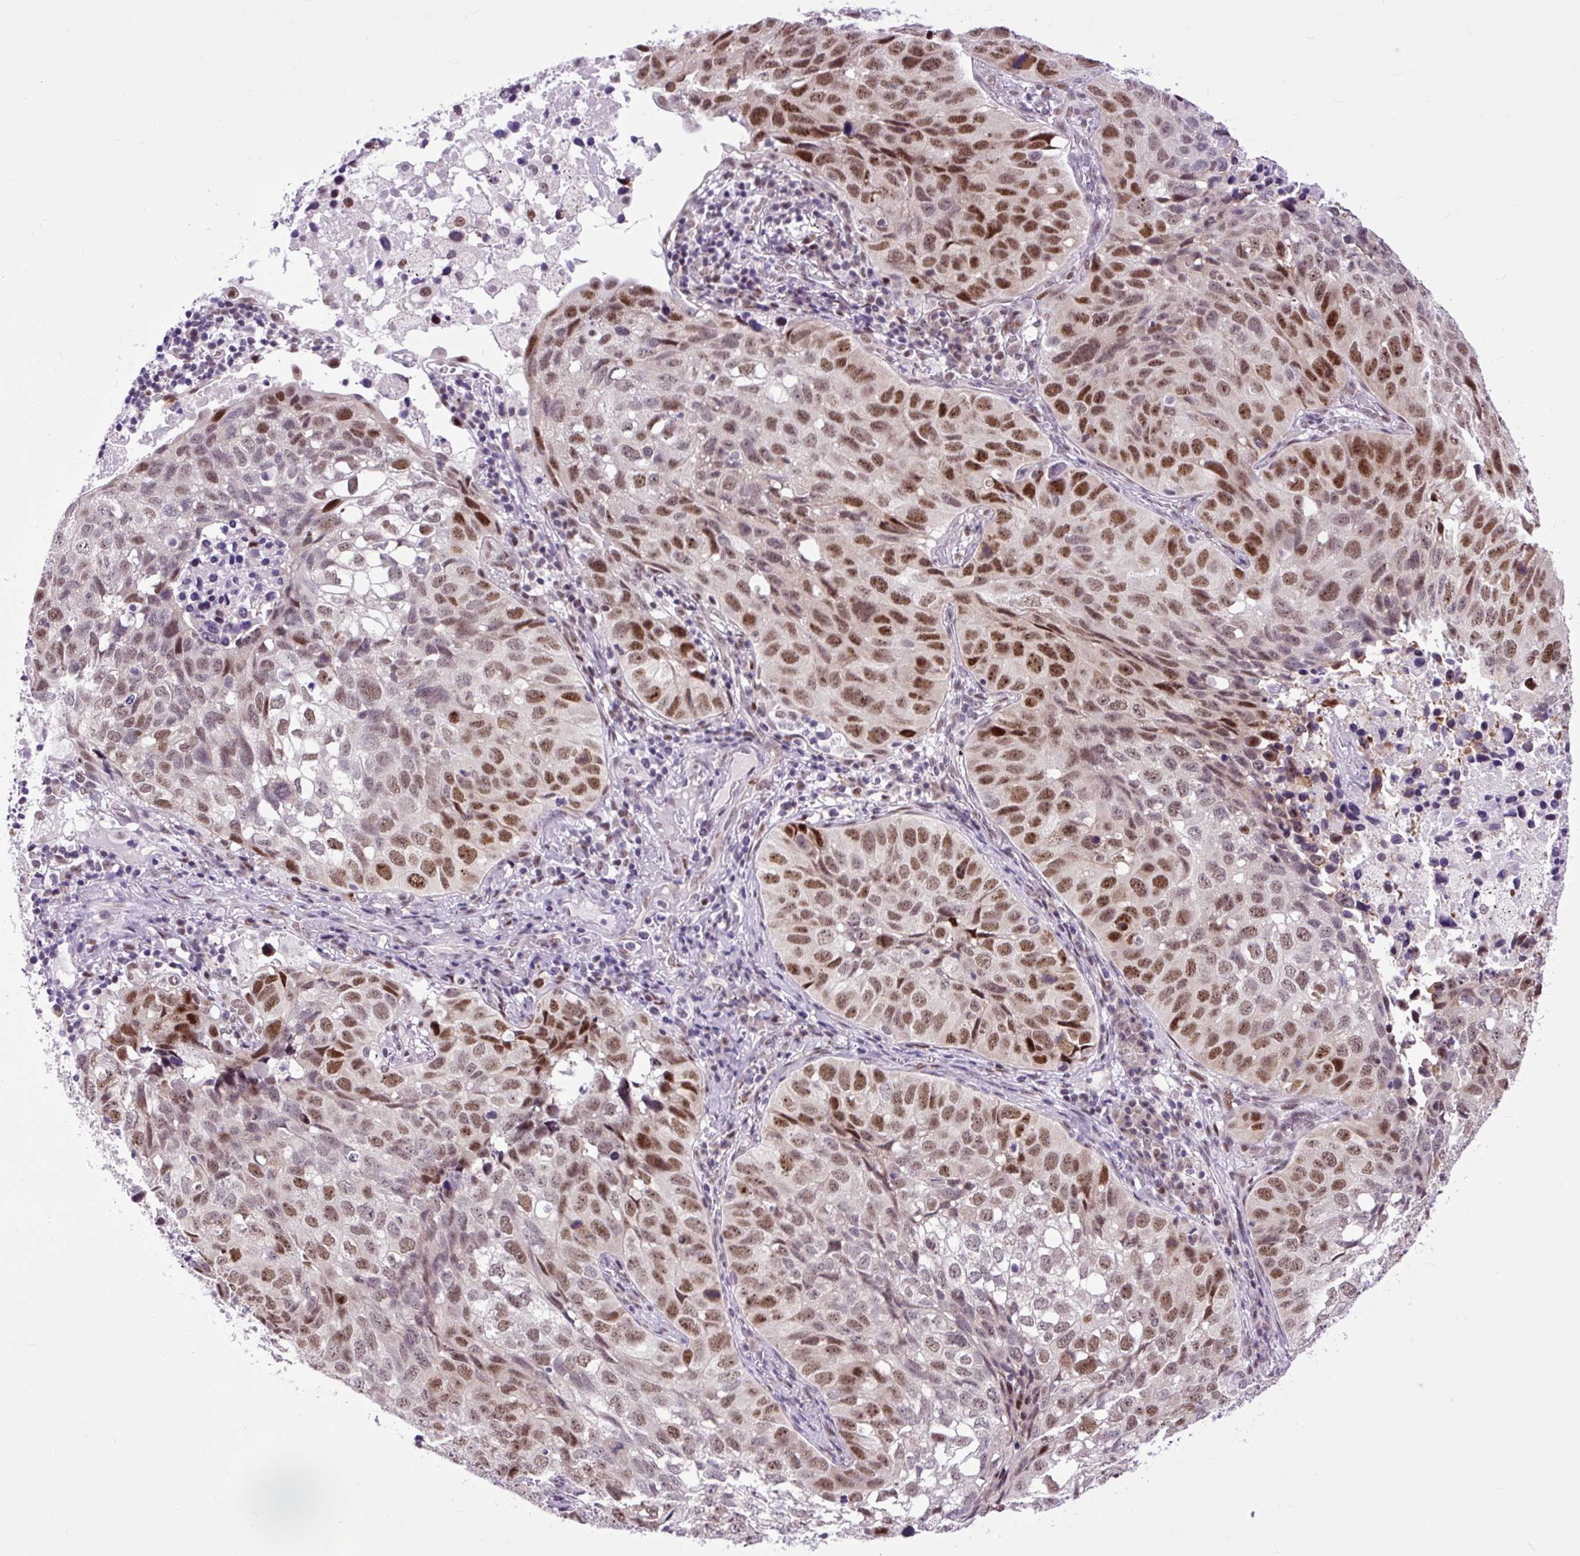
{"staining": {"intensity": "moderate", "quantity": ">75%", "location": "nuclear"}, "tissue": "lung cancer", "cell_type": "Tumor cells", "image_type": "cancer", "snomed": [{"axis": "morphology", "description": "Squamous cell carcinoma, NOS"}, {"axis": "topography", "description": "Lung"}], "caption": "There is medium levels of moderate nuclear staining in tumor cells of squamous cell carcinoma (lung), as demonstrated by immunohistochemical staining (brown color).", "gene": "CLK2", "patient": {"sex": "male", "age": 60}}